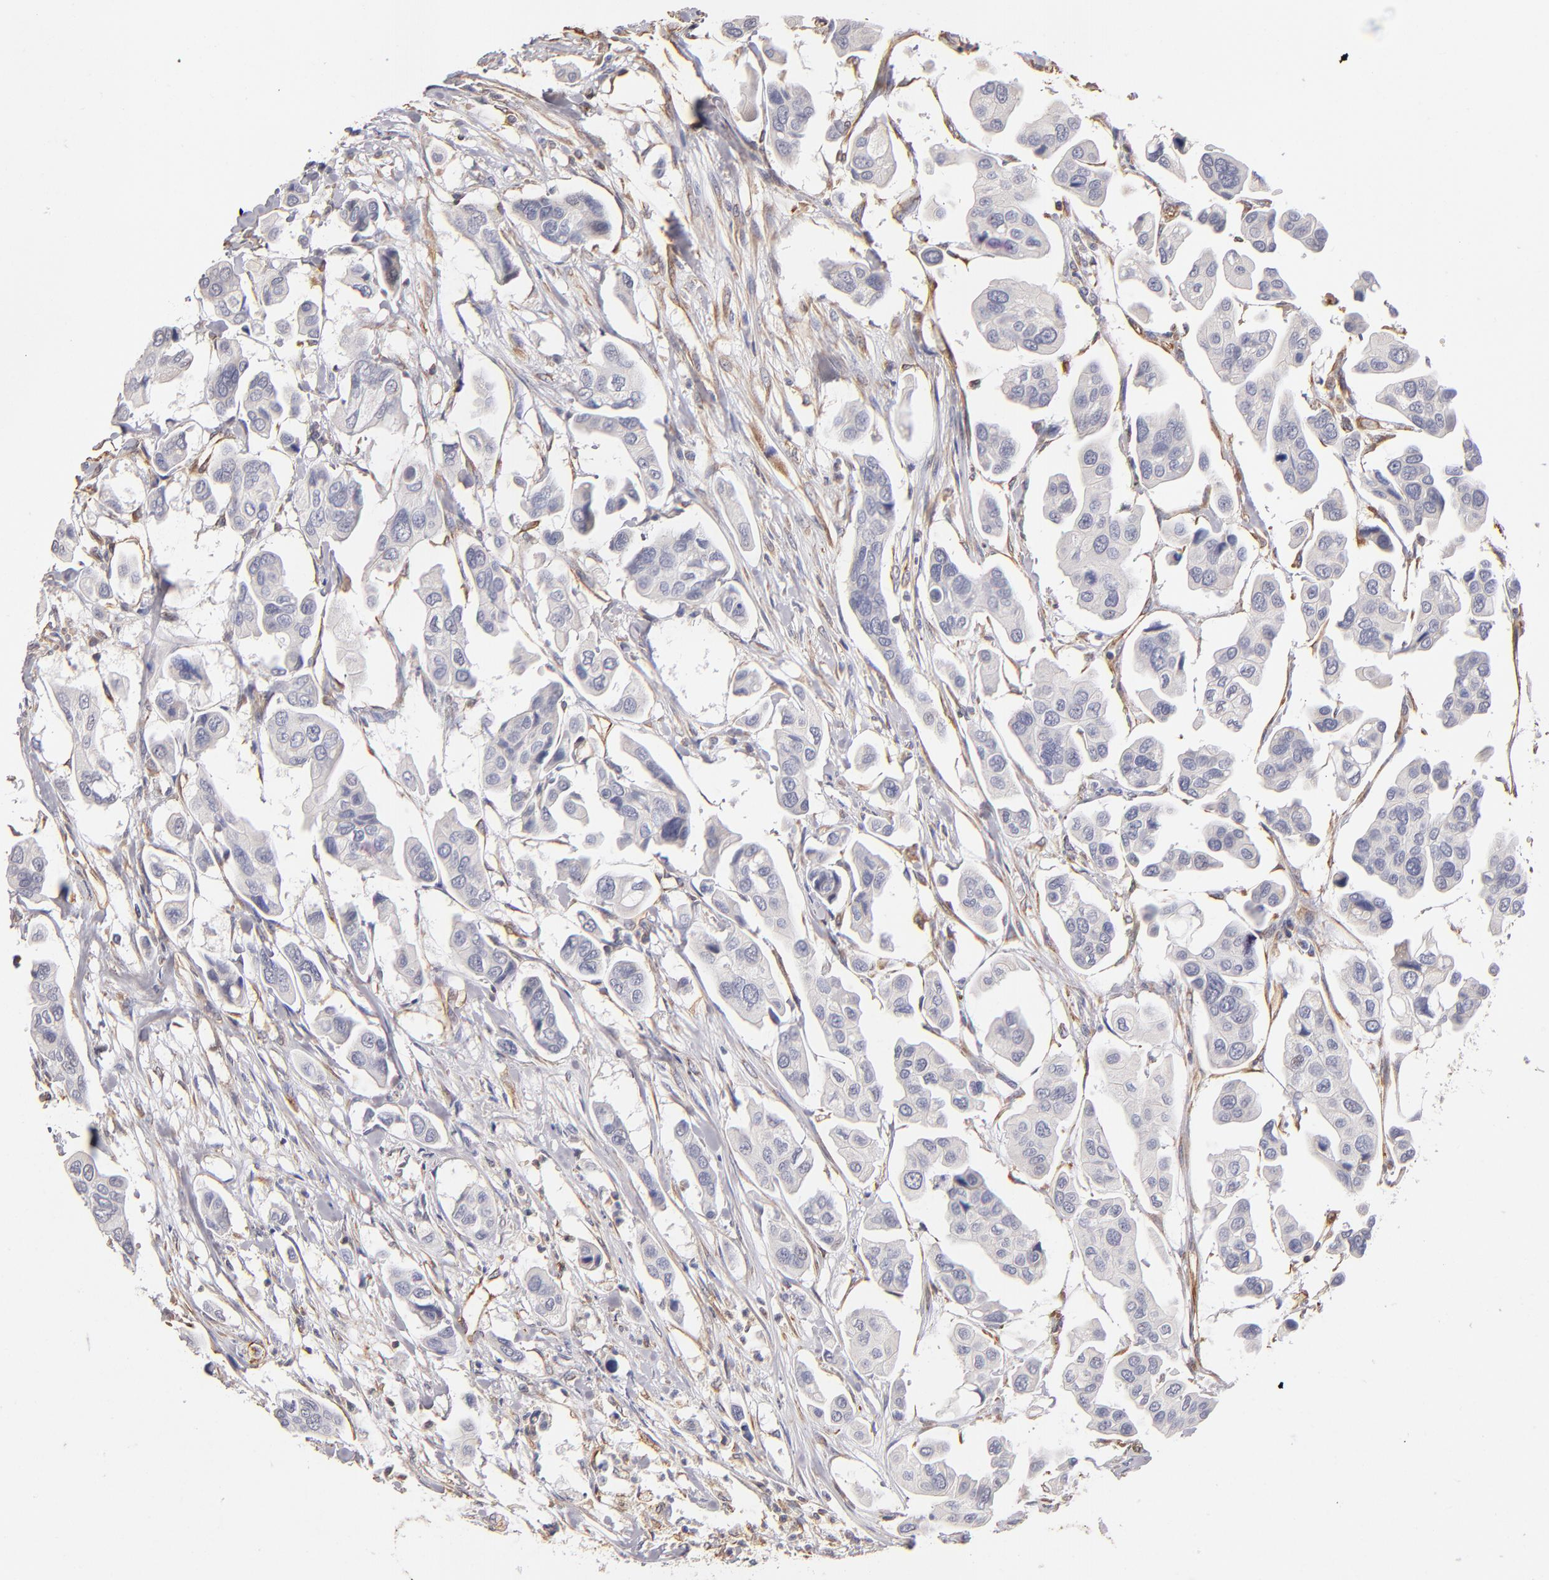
{"staining": {"intensity": "negative", "quantity": "none", "location": "none"}, "tissue": "urothelial cancer", "cell_type": "Tumor cells", "image_type": "cancer", "snomed": [{"axis": "morphology", "description": "Adenocarcinoma, NOS"}, {"axis": "topography", "description": "Urinary bladder"}], "caption": "DAB immunohistochemical staining of human adenocarcinoma exhibits no significant staining in tumor cells. (DAB IHC with hematoxylin counter stain).", "gene": "ABCC1", "patient": {"sex": "male", "age": 61}}